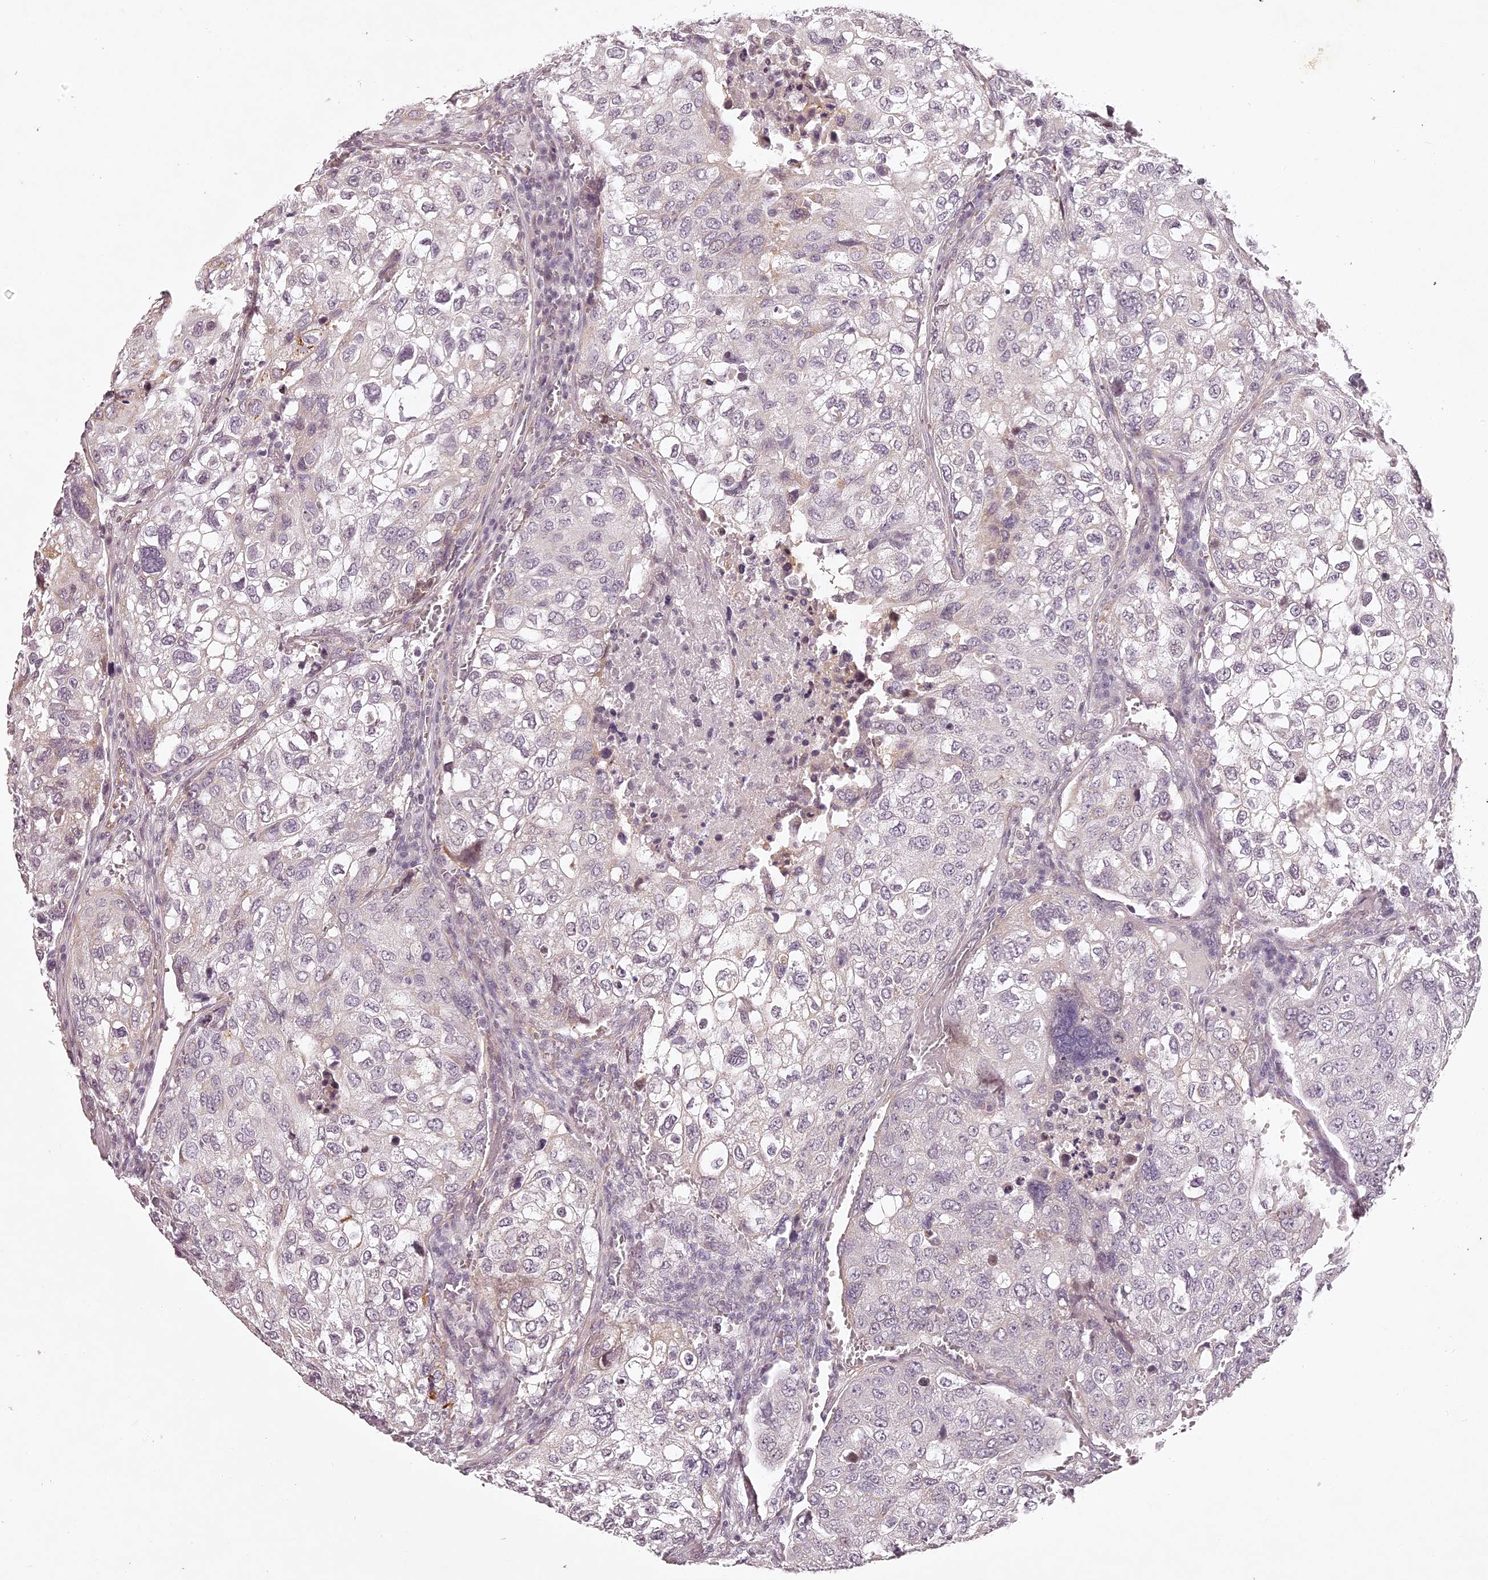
{"staining": {"intensity": "negative", "quantity": "none", "location": "none"}, "tissue": "urothelial cancer", "cell_type": "Tumor cells", "image_type": "cancer", "snomed": [{"axis": "morphology", "description": "Urothelial carcinoma, High grade"}, {"axis": "topography", "description": "Lymph node"}, {"axis": "topography", "description": "Urinary bladder"}], "caption": "The histopathology image shows no staining of tumor cells in high-grade urothelial carcinoma.", "gene": "ELAPOR1", "patient": {"sex": "male", "age": 51}}